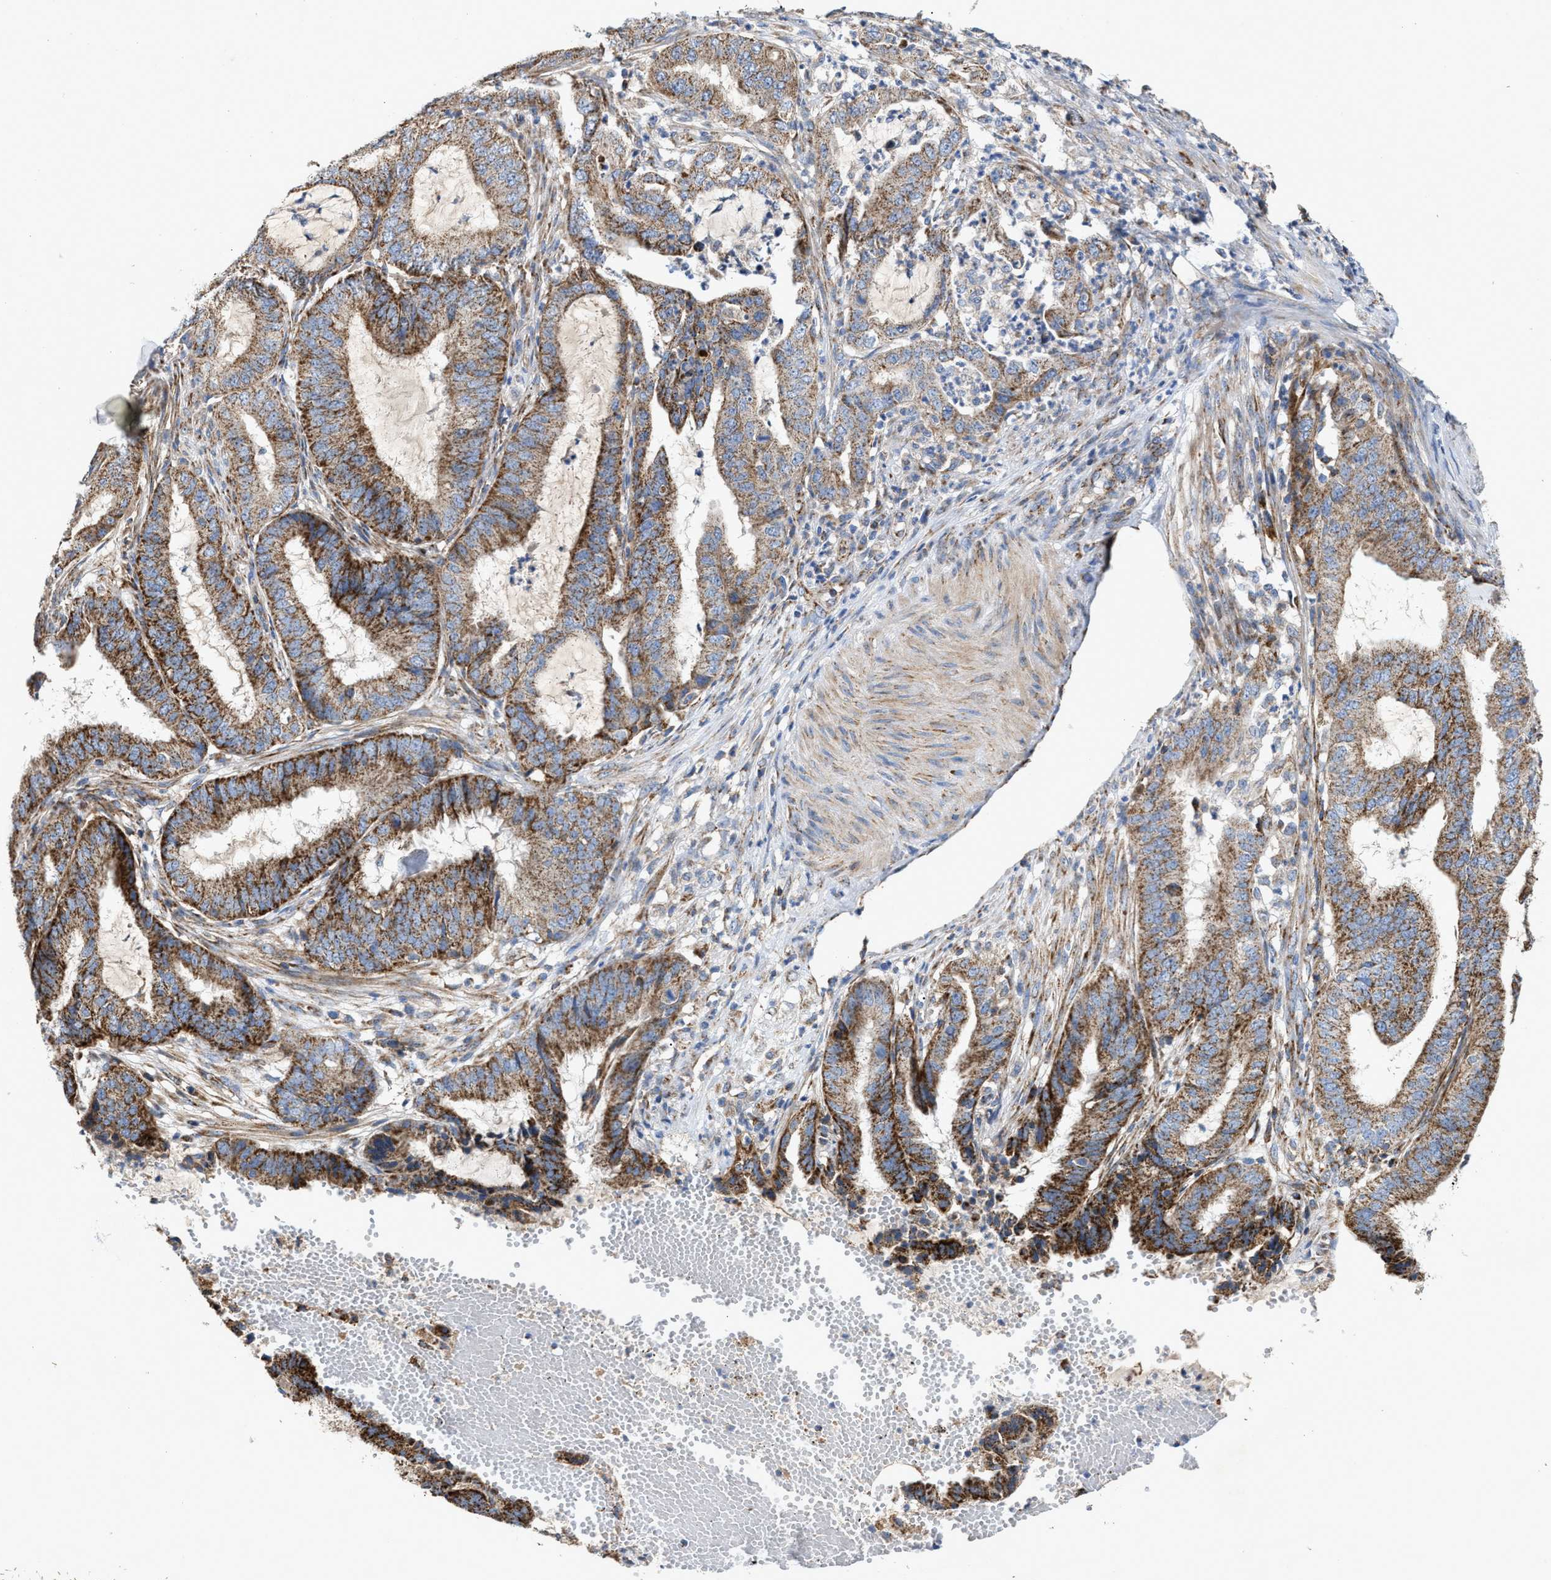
{"staining": {"intensity": "moderate", "quantity": ">75%", "location": "cytoplasmic/membranous"}, "tissue": "endometrial cancer", "cell_type": "Tumor cells", "image_type": "cancer", "snomed": [{"axis": "morphology", "description": "Adenocarcinoma, NOS"}, {"axis": "topography", "description": "Endometrium"}], "caption": "Immunohistochemistry (DAB (3,3'-diaminobenzidine)) staining of endometrial adenocarcinoma exhibits moderate cytoplasmic/membranous protein staining in about >75% of tumor cells.", "gene": "MECR", "patient": {"sex": "female", "age": 51}}